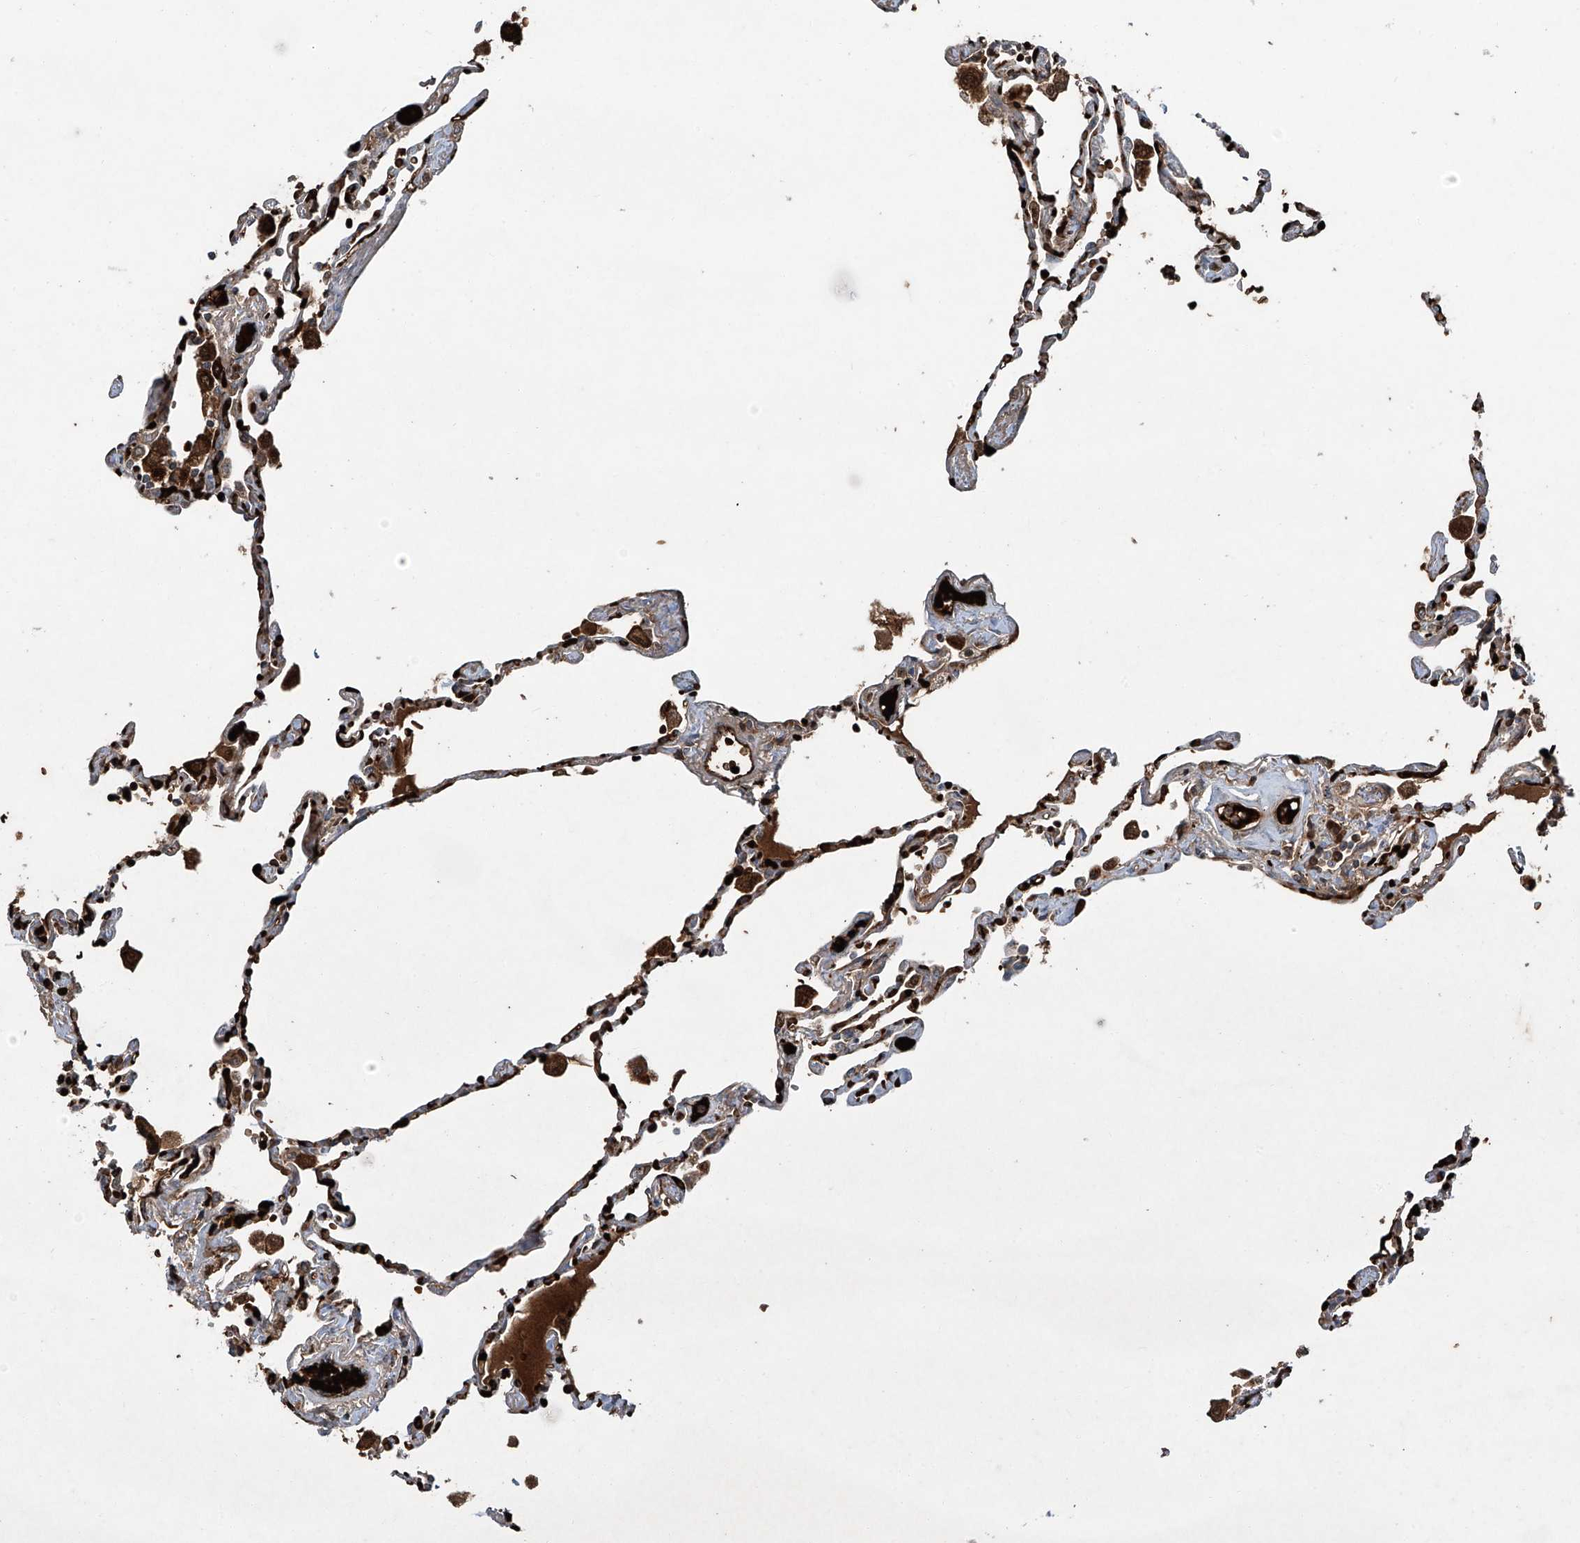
{"staining": {"intensity": "strong", "quantity": "<25%", "location": "cytoplasmic/membranous"}, "tissue": "lung", "cell_type": "Alveolar cells", "image_type": "normal", "snomed": [{"axis": "morphology", "description": "Normal tissue, NOS"}, {"axis": "topography", "description": "Lung"}], "caption": "Protein staining exhibits strong cytoplasmic/membranous positivity in about <25% of alveolar cells in benign lung.", "gene": "ZDHHC9", "patient": {"sex": "female", "age": 67}}